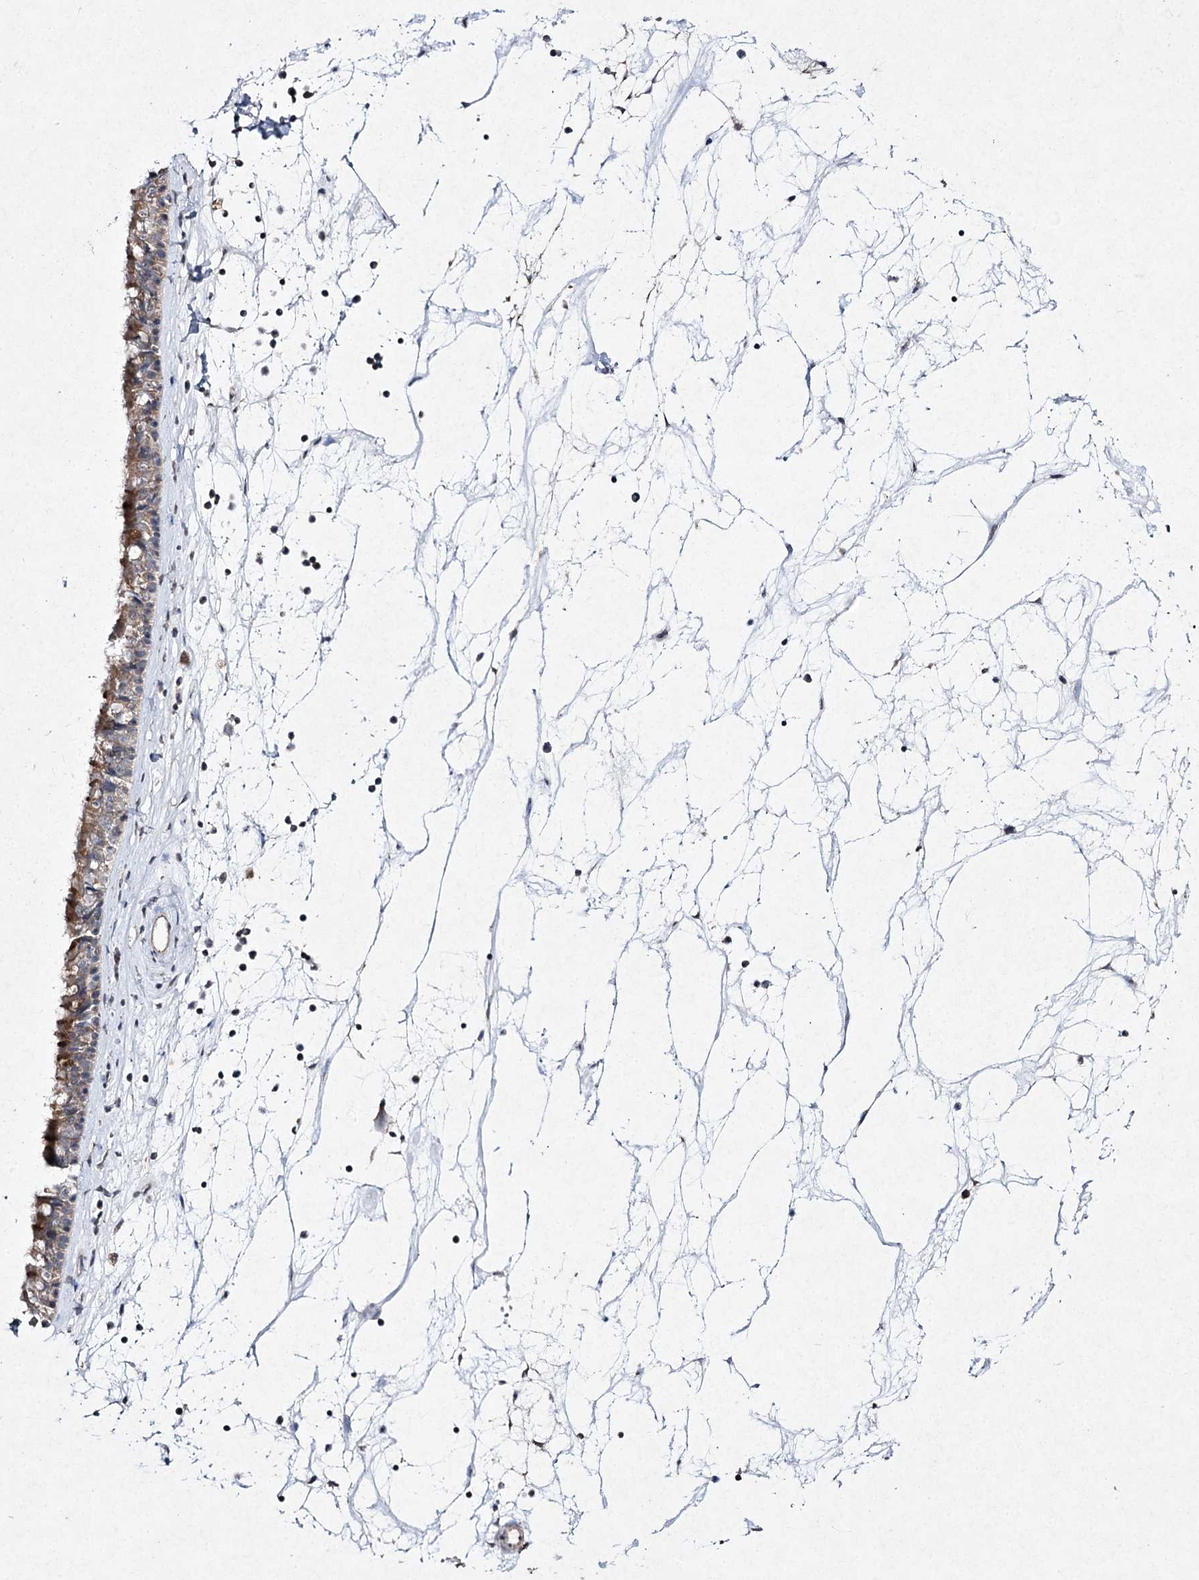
{"staining": {"intensity": "moderate", "quantity": ">75%", "location": "cytoplasmic/membranous"}, "tissue": "nasopharynx", "cell_type": "Respiratory epithelial cells", "image_type": "normal", "snomed": [{"axis": "morphology", "description": "Normal tissue, NOS"}, {"axis": "topography", "description": "Nasopharynx"}], "caption": "The histopathology image demonstrates staining of benign nasopharynx, revealing moderate cytoplasmic/membranous protein expression (brown color) within respiratory epithelial cells.", "gene": "FANCL", "patient": {"sex": "male", "age": 64}}